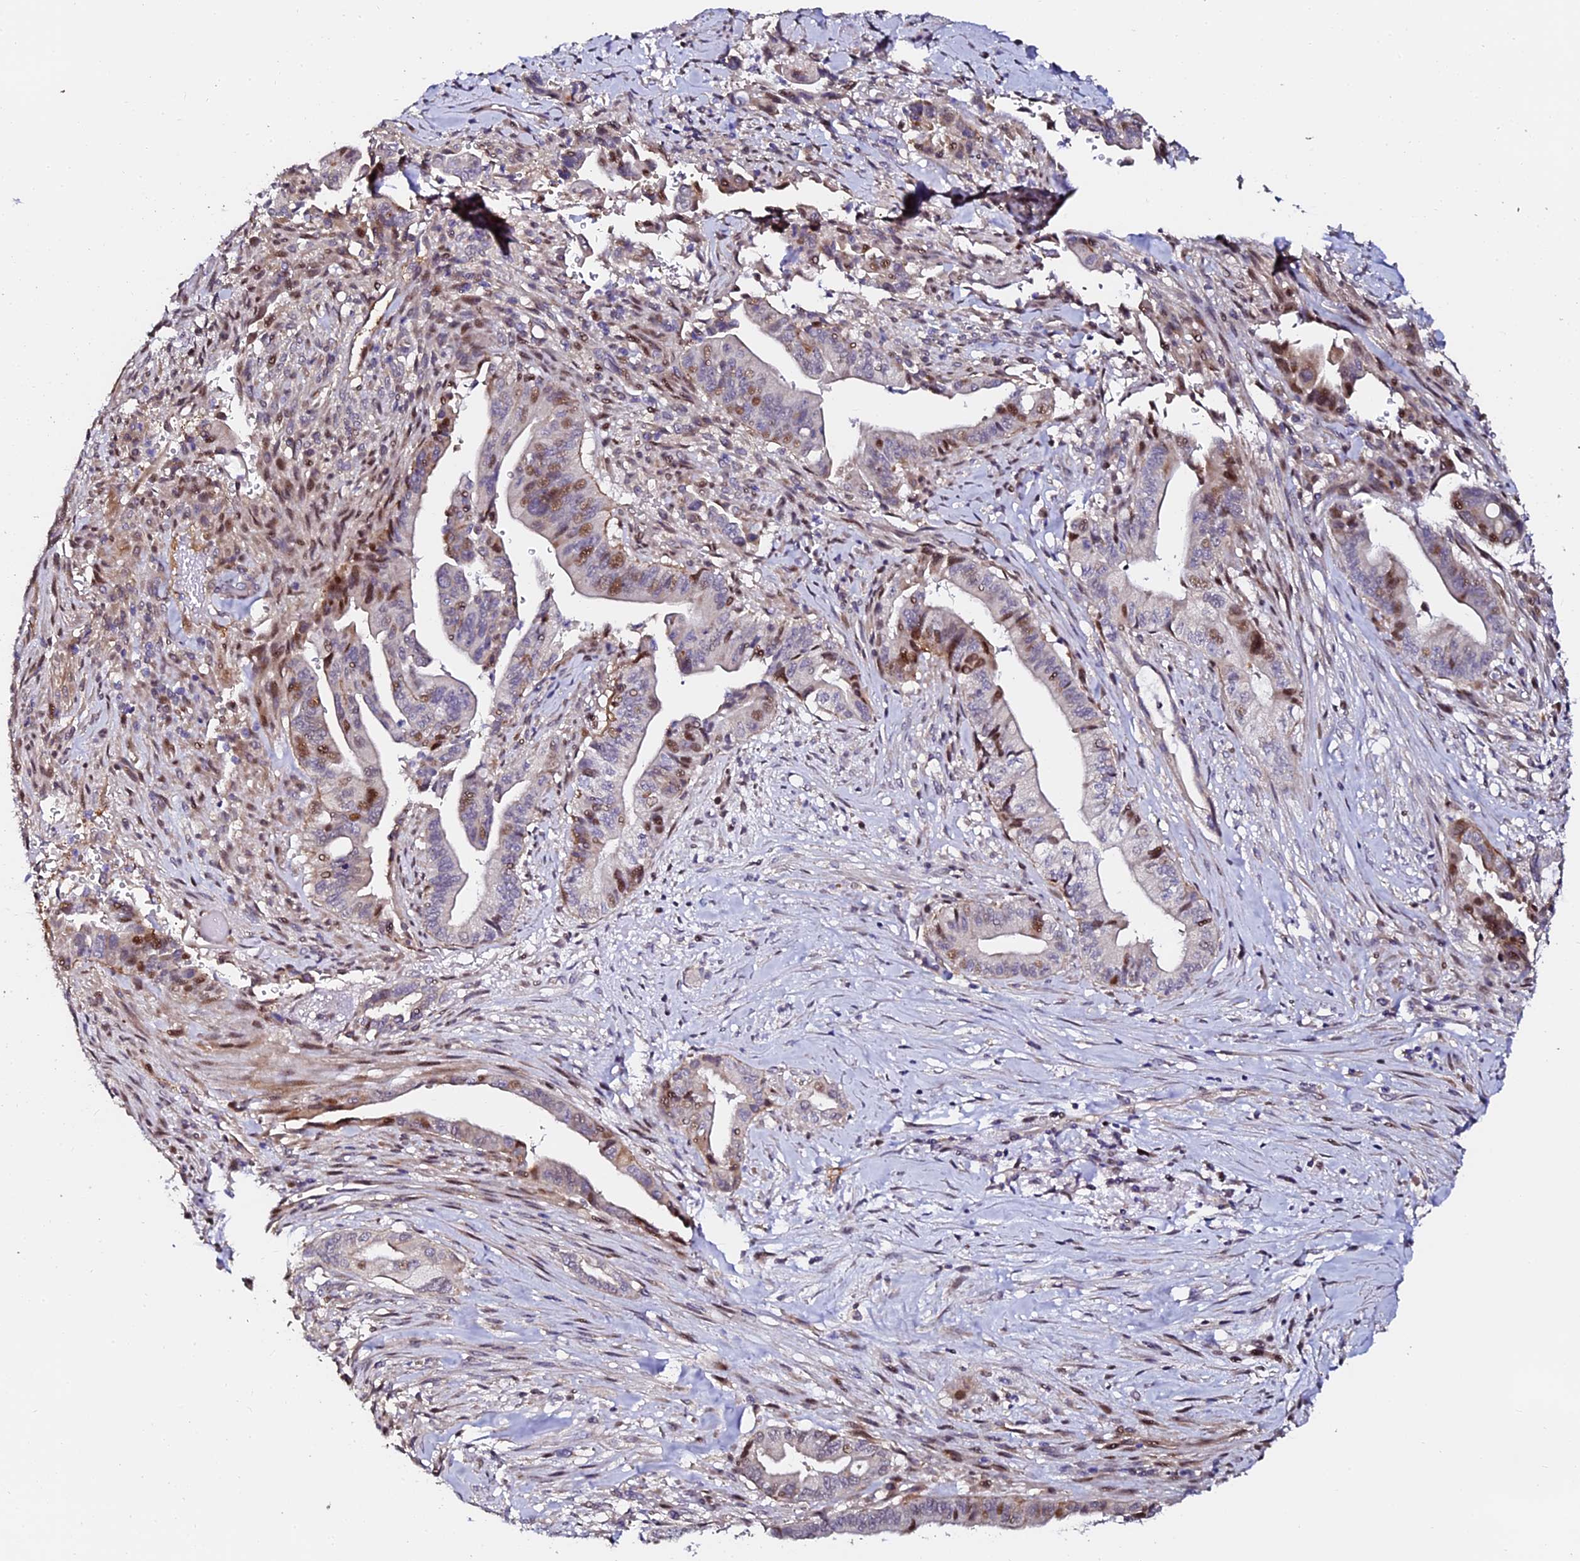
{"staining": {"intensity": "moderate", "quantity": "25%-75%", "location": "cytoplasmic/membranous,nuclear"}, "tissue": "pancreatic cancer", "cell_type": "Tumor cells", "image_type": "cancer", "snomed": [{"axis": "morphology", "description": "Adenocarcinoma, NOS"}, {"axis": "topography", "description": "Pancreas"}], "caption": "An image showing moderate cytoplasmic/membranous and nuclear staining in about 25%-75% of tumor cells in pancreatic adenocarcinoma, as visualized by brown immunohistochemical staining.", "gene": "GPN3", "patient": {"sex": "male", "age": 70}}